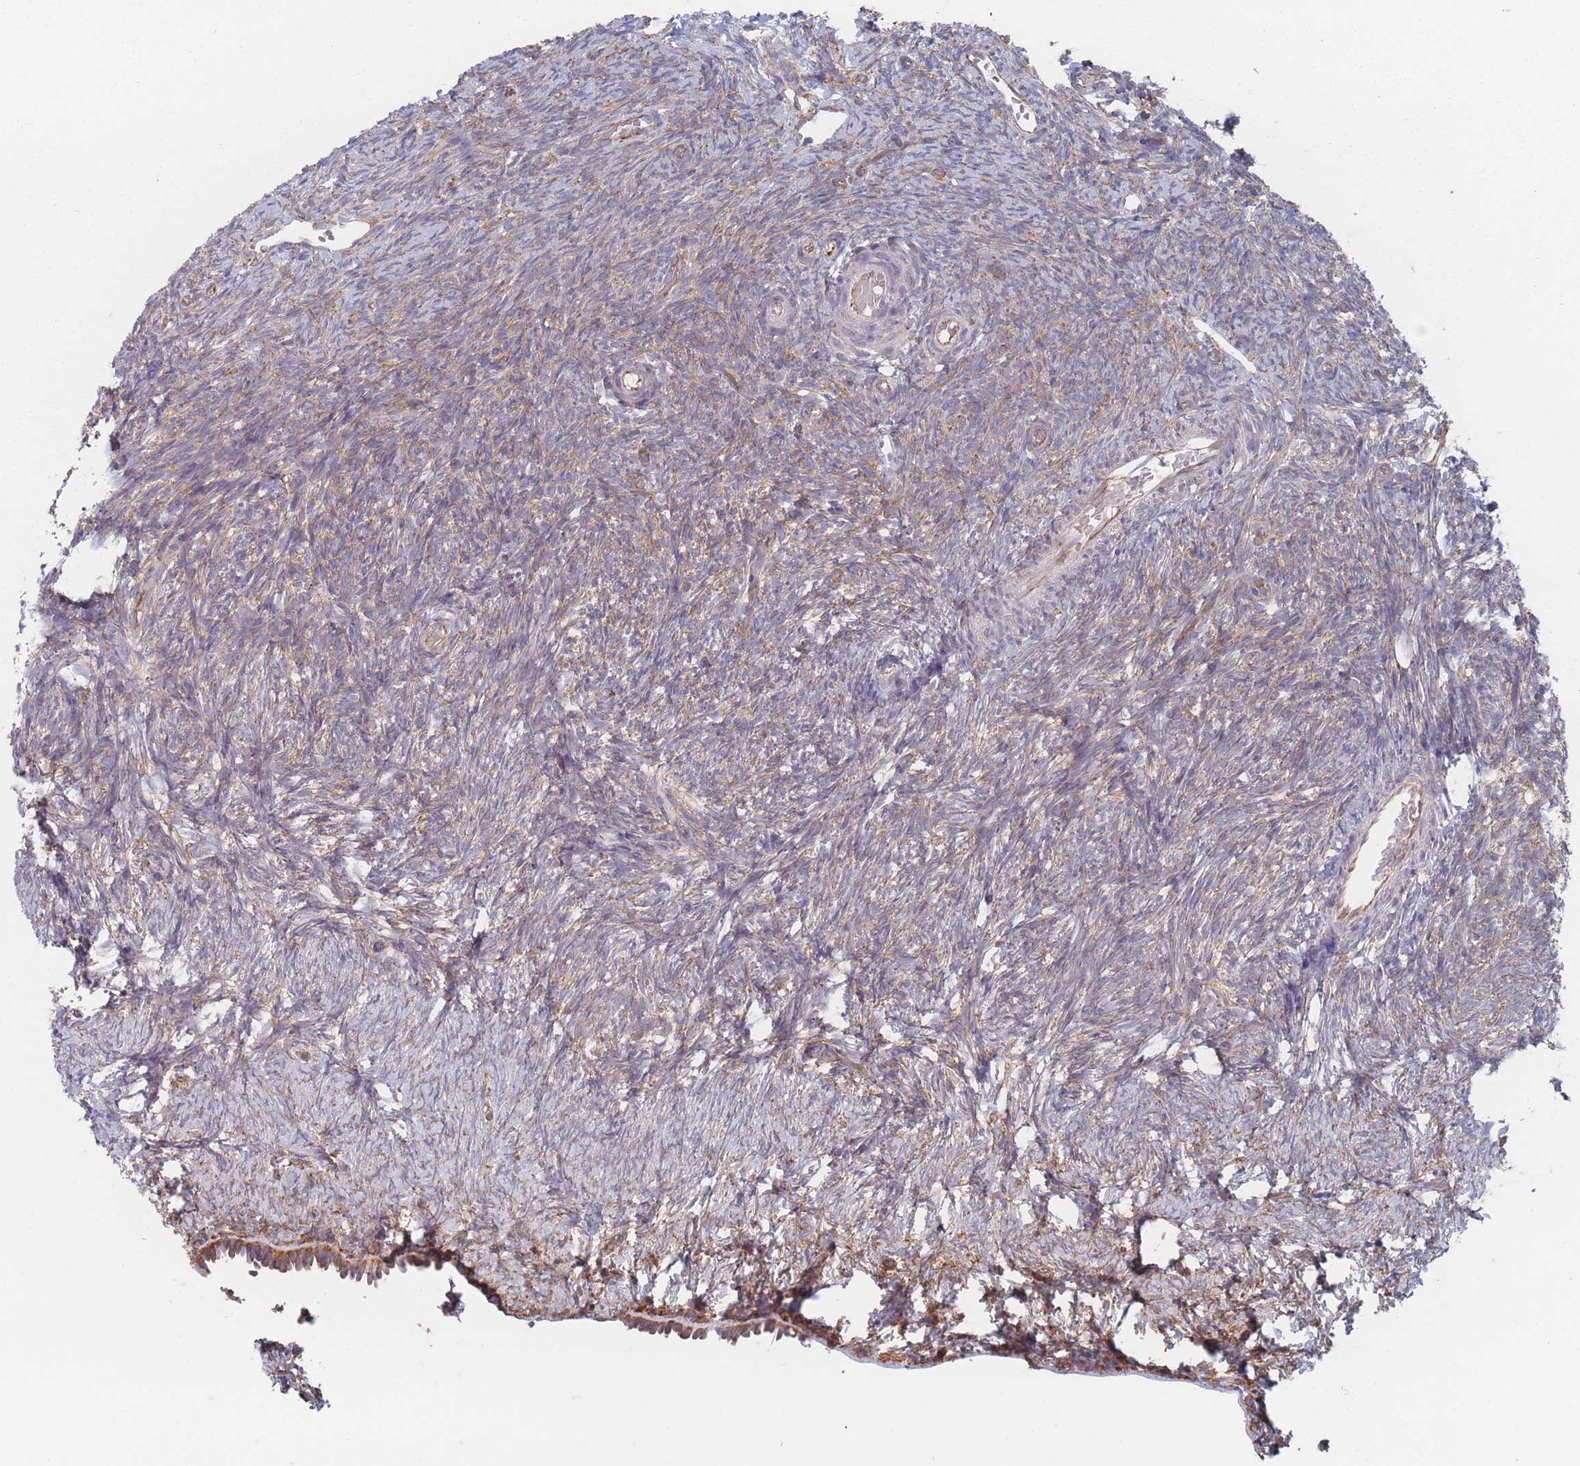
{"staining": {"intensity": "weak", "quantity": "25%-75%", "location": "cytoplasmic/membranous"}, "tissue": "ovary", "cell_type": "Ovarian stroma cells", "image_type": "normal", "snomed": [{"axis": "morphology", "description": "Normal tissue, NOS"}, {"axis": "topography", "description": "Ovary"}], "caption": "This photomicrograph demonstrates immunohistochemistry staining of benign ovary, with low weak cytoplasmic/membranous staining in about 25%-75% of ovarian stroma cells.", "gene": "EEF1B2", "patient": {"sex": "female", "age": 39}}